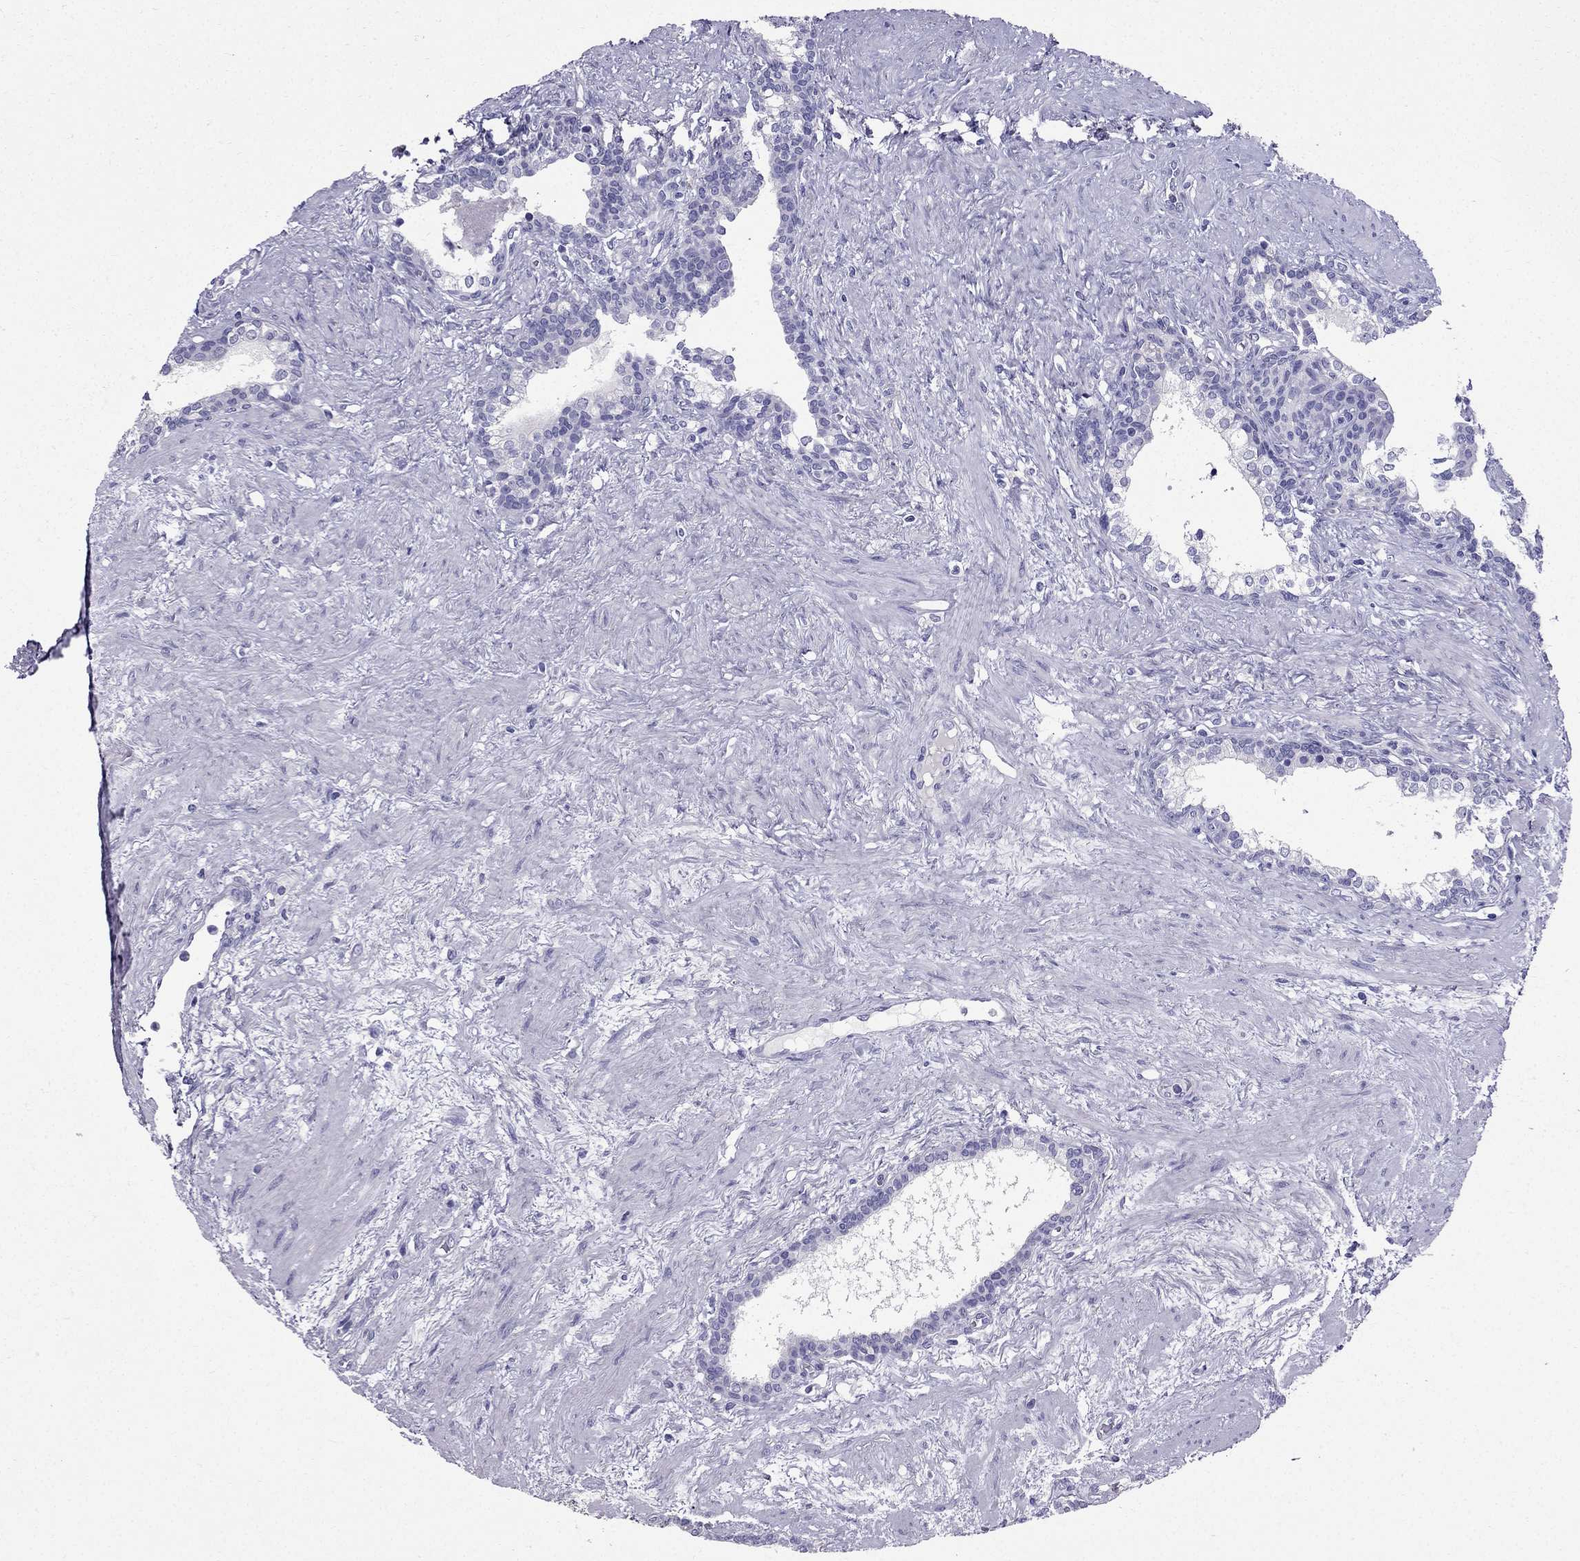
{"staining": {"intensity": "negative", "quantity": "none", "location": "none"}, "tissue": "prostate cancer", "cell_type": "Tumor cells", "image_type": "cancer", "snomed": [{"axis": "morphology", "description": "Adenocarcinoma, NOS"}, {"axis": "morphology", "description": "Adenocarcinoma, High grade"}, {"axis": "topography", "description": "Prostate"}], "caption": "Human prostate cancer (adenocarcinoma) stained for a protein using immunohistochemistry (IHC) demonstrates no staining in tumor cells.", "gene": "ZNF541", "patient": {"sex": "male", "age": 61}}